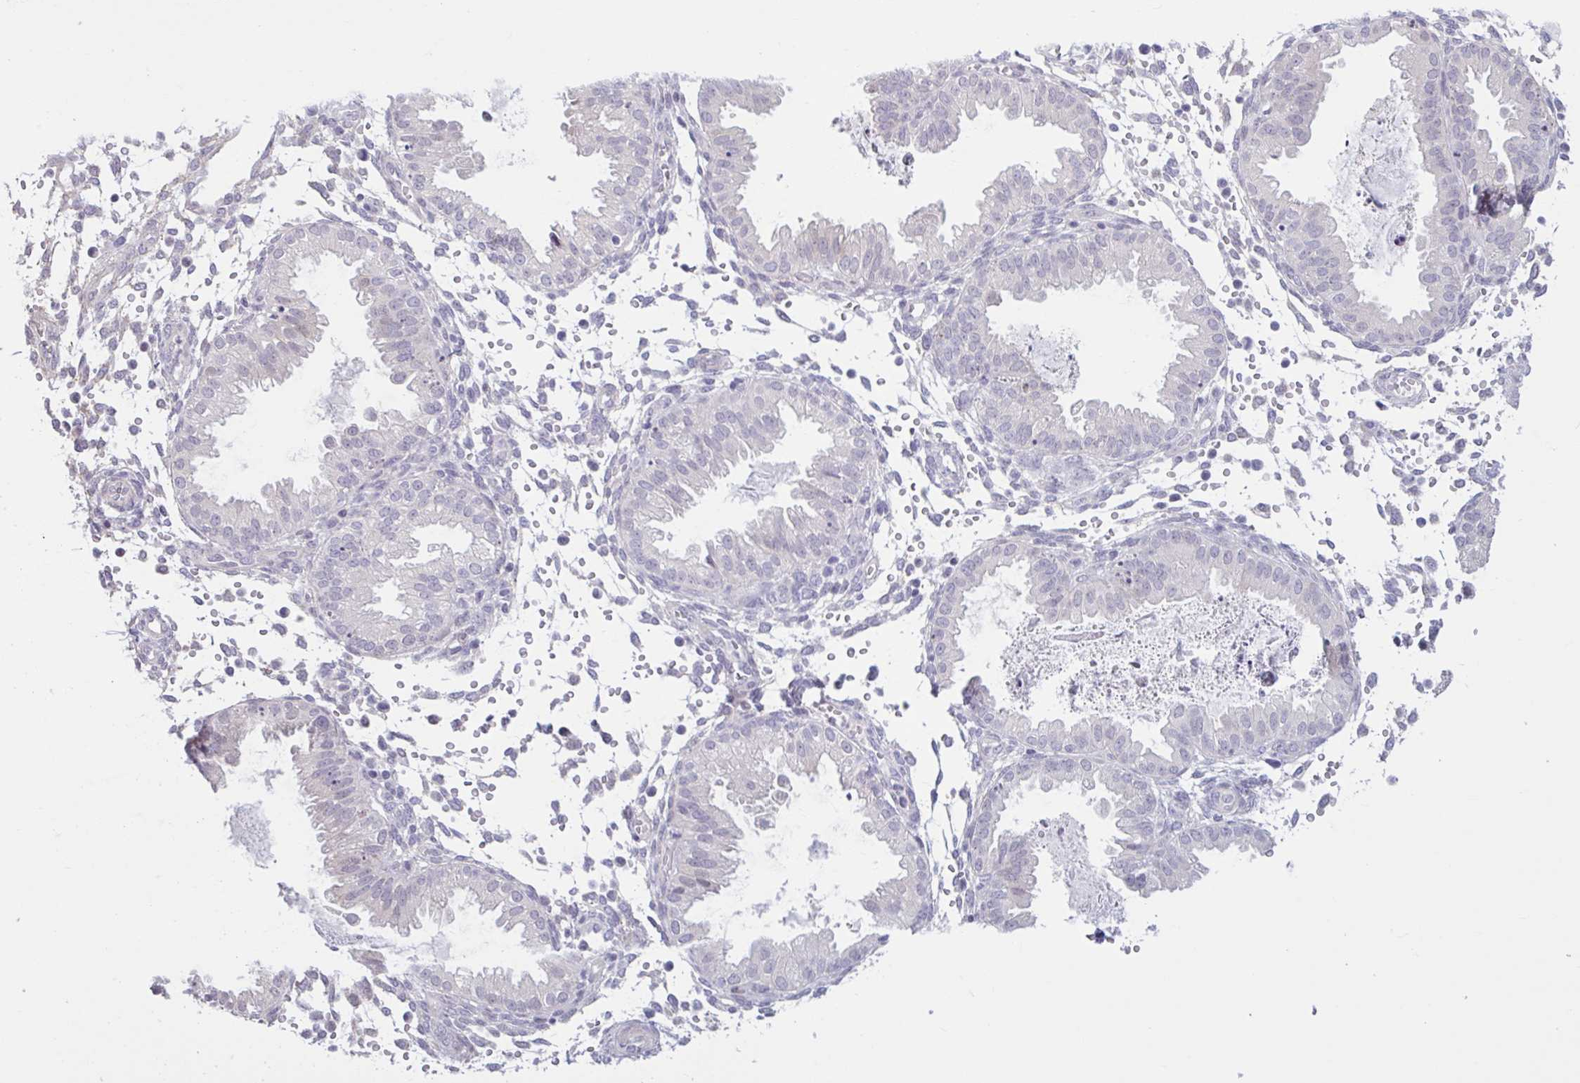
{"staining": {"intensity": "negative", "quantity": "none", "location": "none"}, "tissue": "endometrium", "cell_type": "Cells in endometrial stroma", "image_type": "normal", "snomed": [{"axis": "morphology", "description": "Normal tissue, NOS"}, {"axis": "topography", "description": "Endometrium"}], "caption": "An IHC image of benign endometrium is shown. There is no staining in cells in endometrial stroma of endometrium.", "gene": "CDH19", "patient": {"sex": "female", "age": 33}}